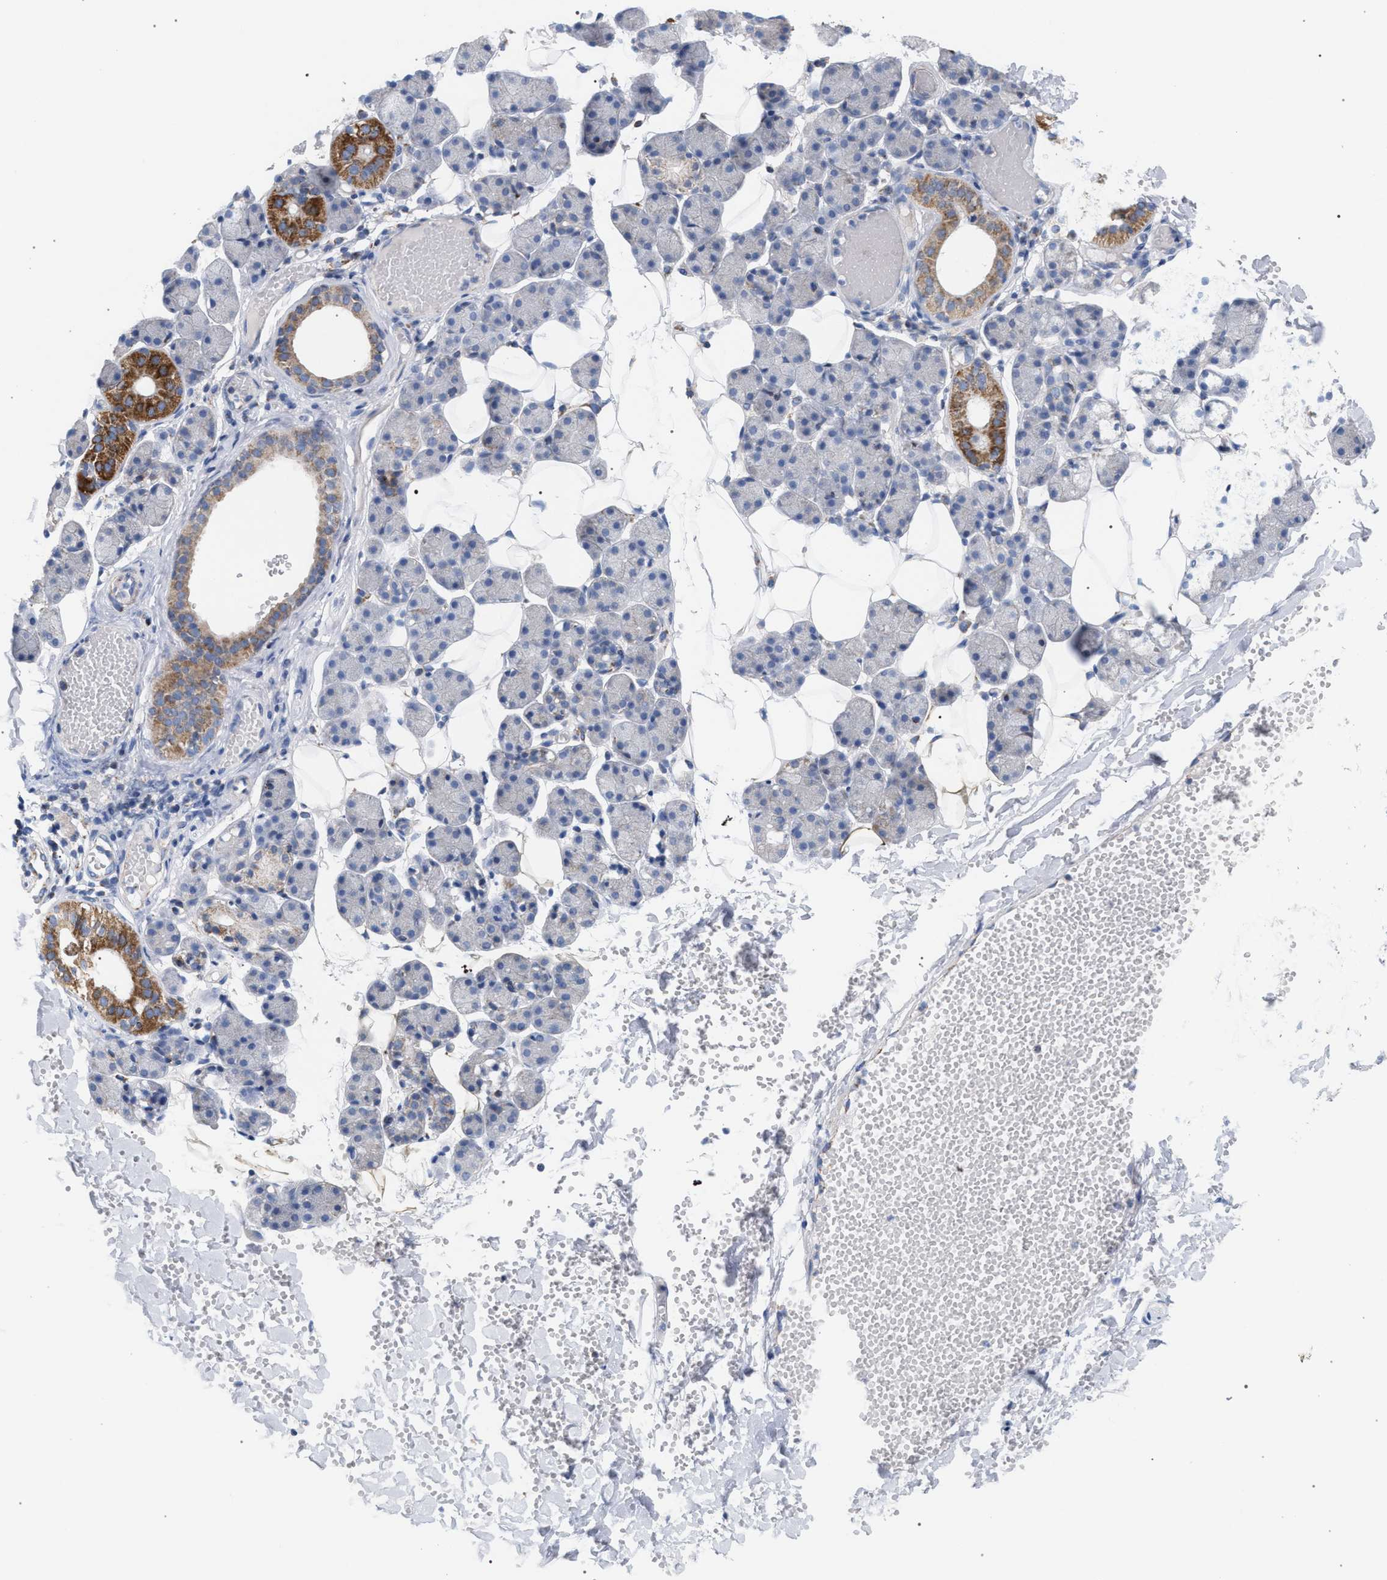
{"staining": {"intensity": "moderate", "quantity": "<25%", "location": "cytoplasmic/membranous"}, "tissue": "salivary gland", "cell_type": "Glandular cells", "image_type": "normal", "snomed": [{"axis": "morphology", "description": "Normal tissue, NOS"}, {"axis": "topography", "description": "Salivary gland"}], "caption": "Immunohistochemistry image of normal human salivary gland stained for a protein (brown), which demonstrates low levels of moderate cytoplasmic/membranous expression in about <25% of glandular cells.", "gene": "ECI2", "patient": {"sex": "female", "age": 33}}